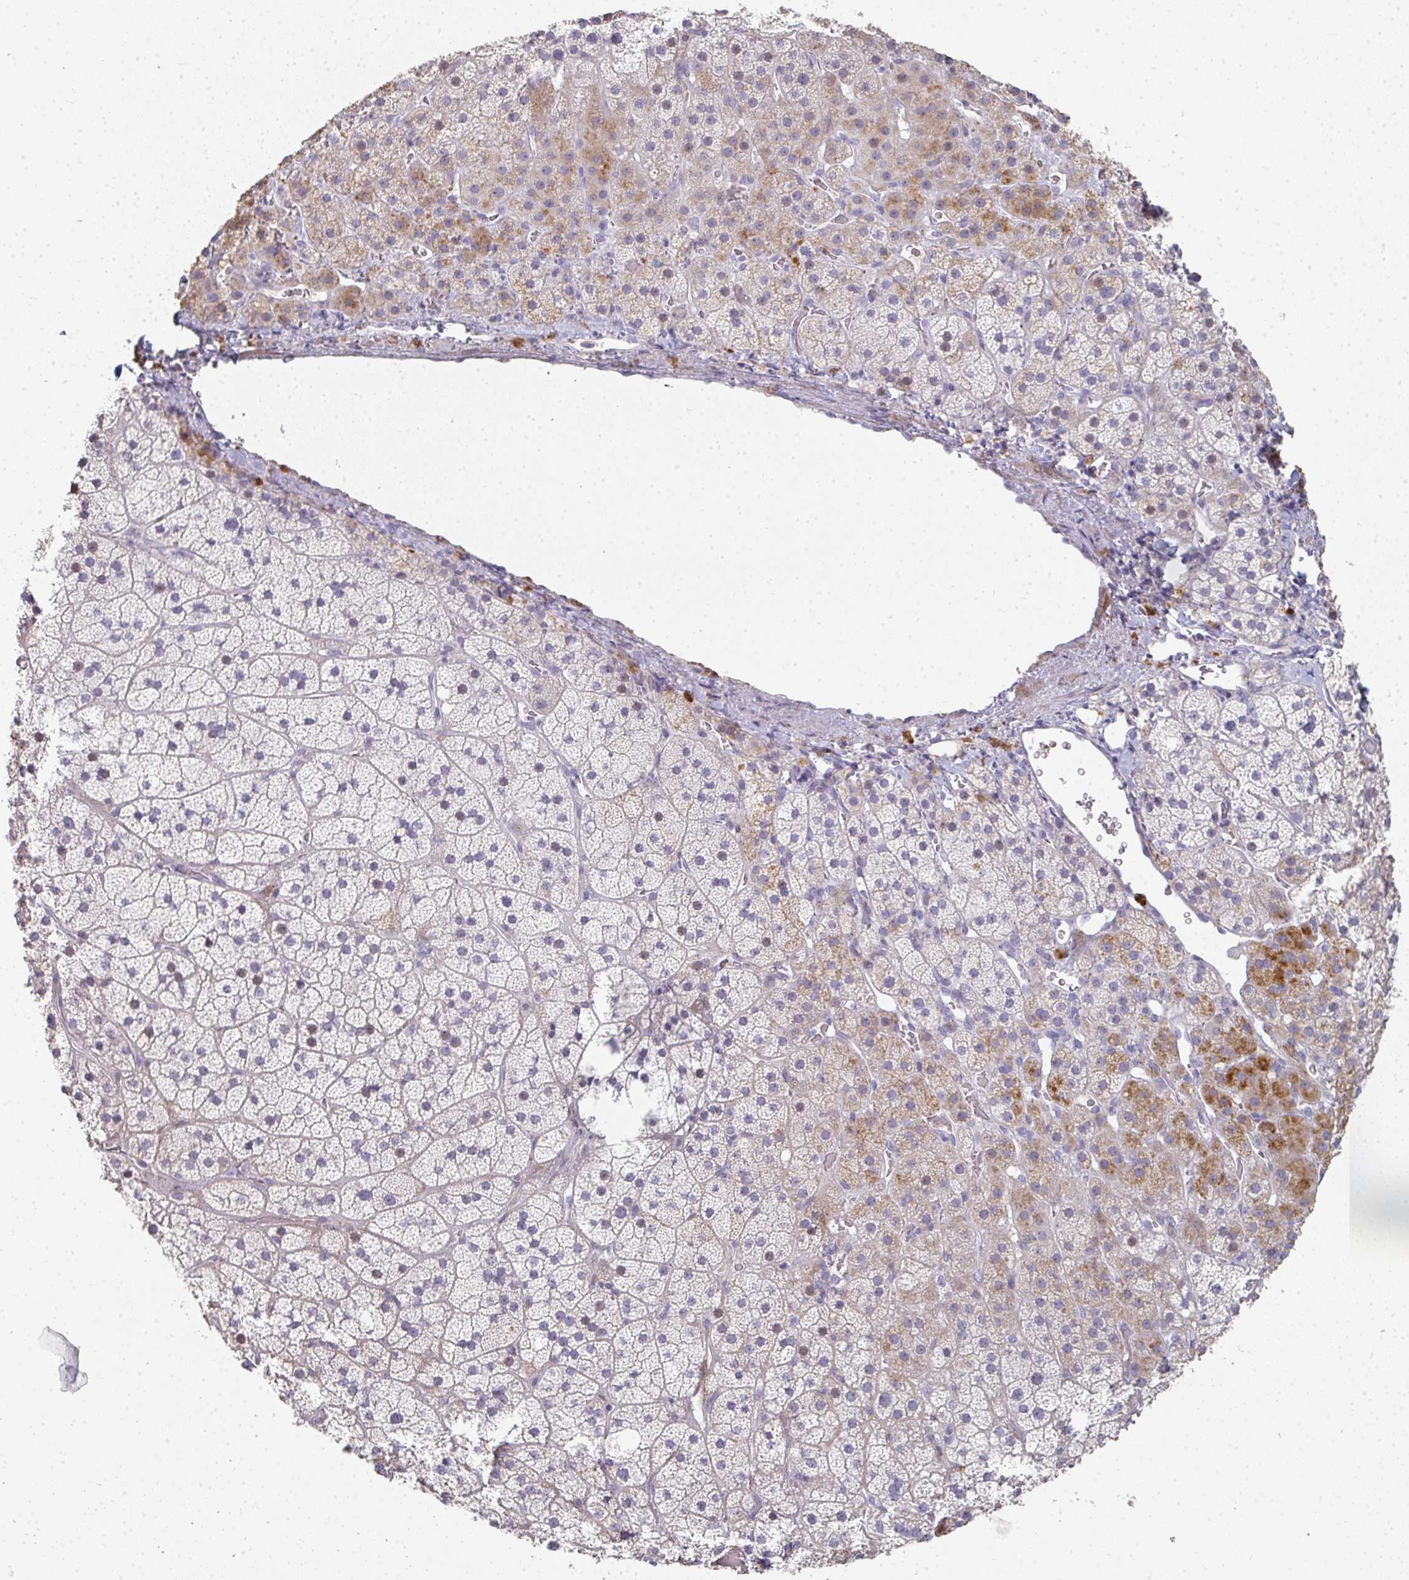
{"staining": {"intensity": "moderate", "quantity": "25%-75%", "location": "cytoplasmic/membranous"}, "tissue": "adrenal gland", "cell_type": "Glandular cells", "image_type": "normal", "snomed": [{"axis": "morphology", "description": "Normal tissue, NOS"}, {"axis": "topography", "description": "Adrenal gland"}], "caption": "This histopathology image reveals benign adrenal gland stained with immunohistochemistry to label a protein in brown. The cytoplasmic/membranous of glandular cells show moderate positivity for the protein. Nuclei are counter-stained blue.", "gene": "A1CF", "patient": {"sex": "male", "age": 57}}